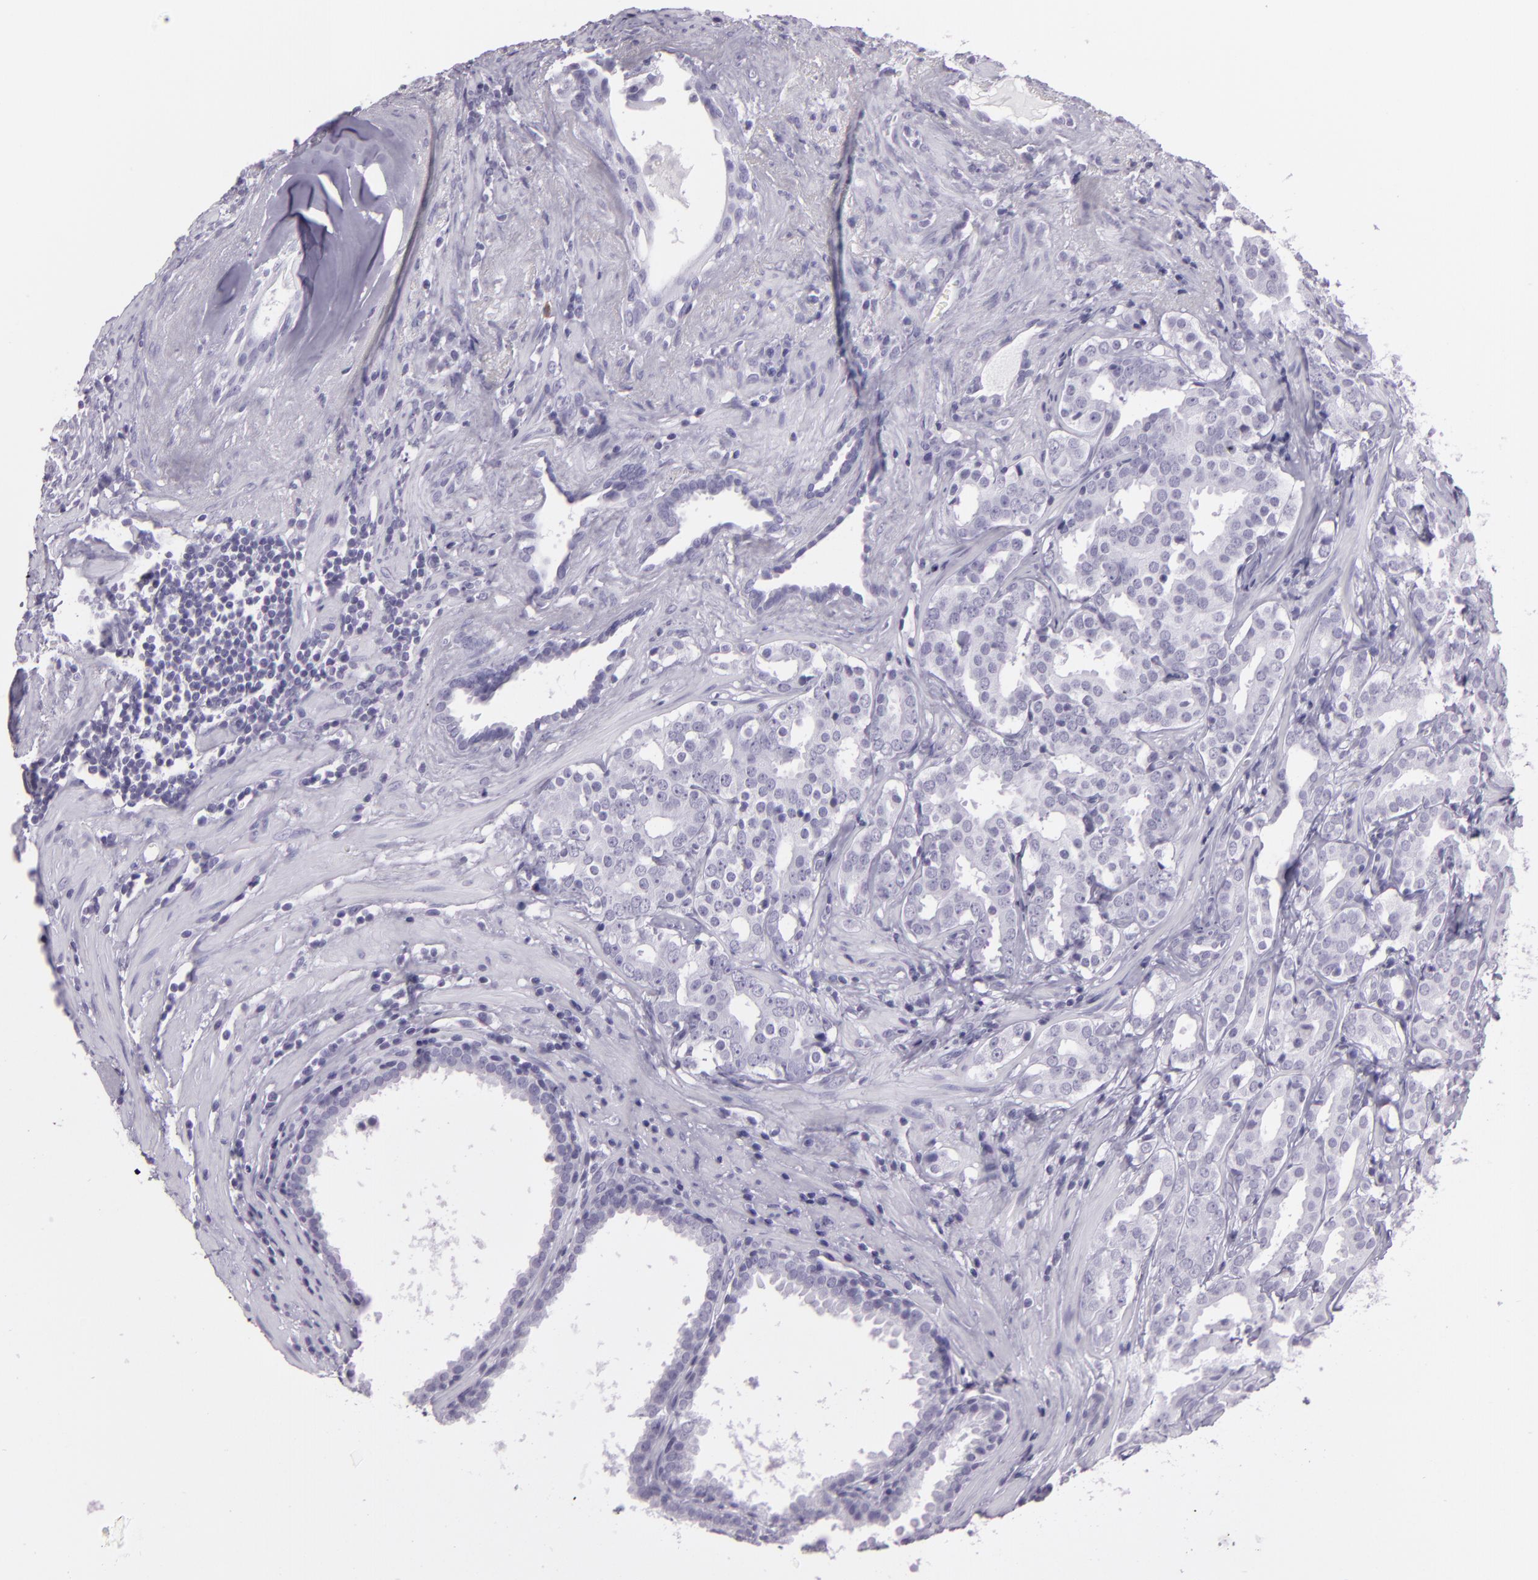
{"staining": {"intensity": "negative", "quantity": "none", "location": "none"}, "tissue": "prostate cancer", "cell_type": "Tumor cells", "image_type": "cancer", "snomed": [{"axis": "morphology", "description": "Adenocarcinoma, Low grade"}, {"axis": "topography", "description": "Prostate"}], "caption": "Prostate cancer was stained to show a protein in brown. There is no significant expression in tumor cells. Nuclei are stained in blue.", "gene": "MUC6", "patient": {"sex": "male", "age": 59}}